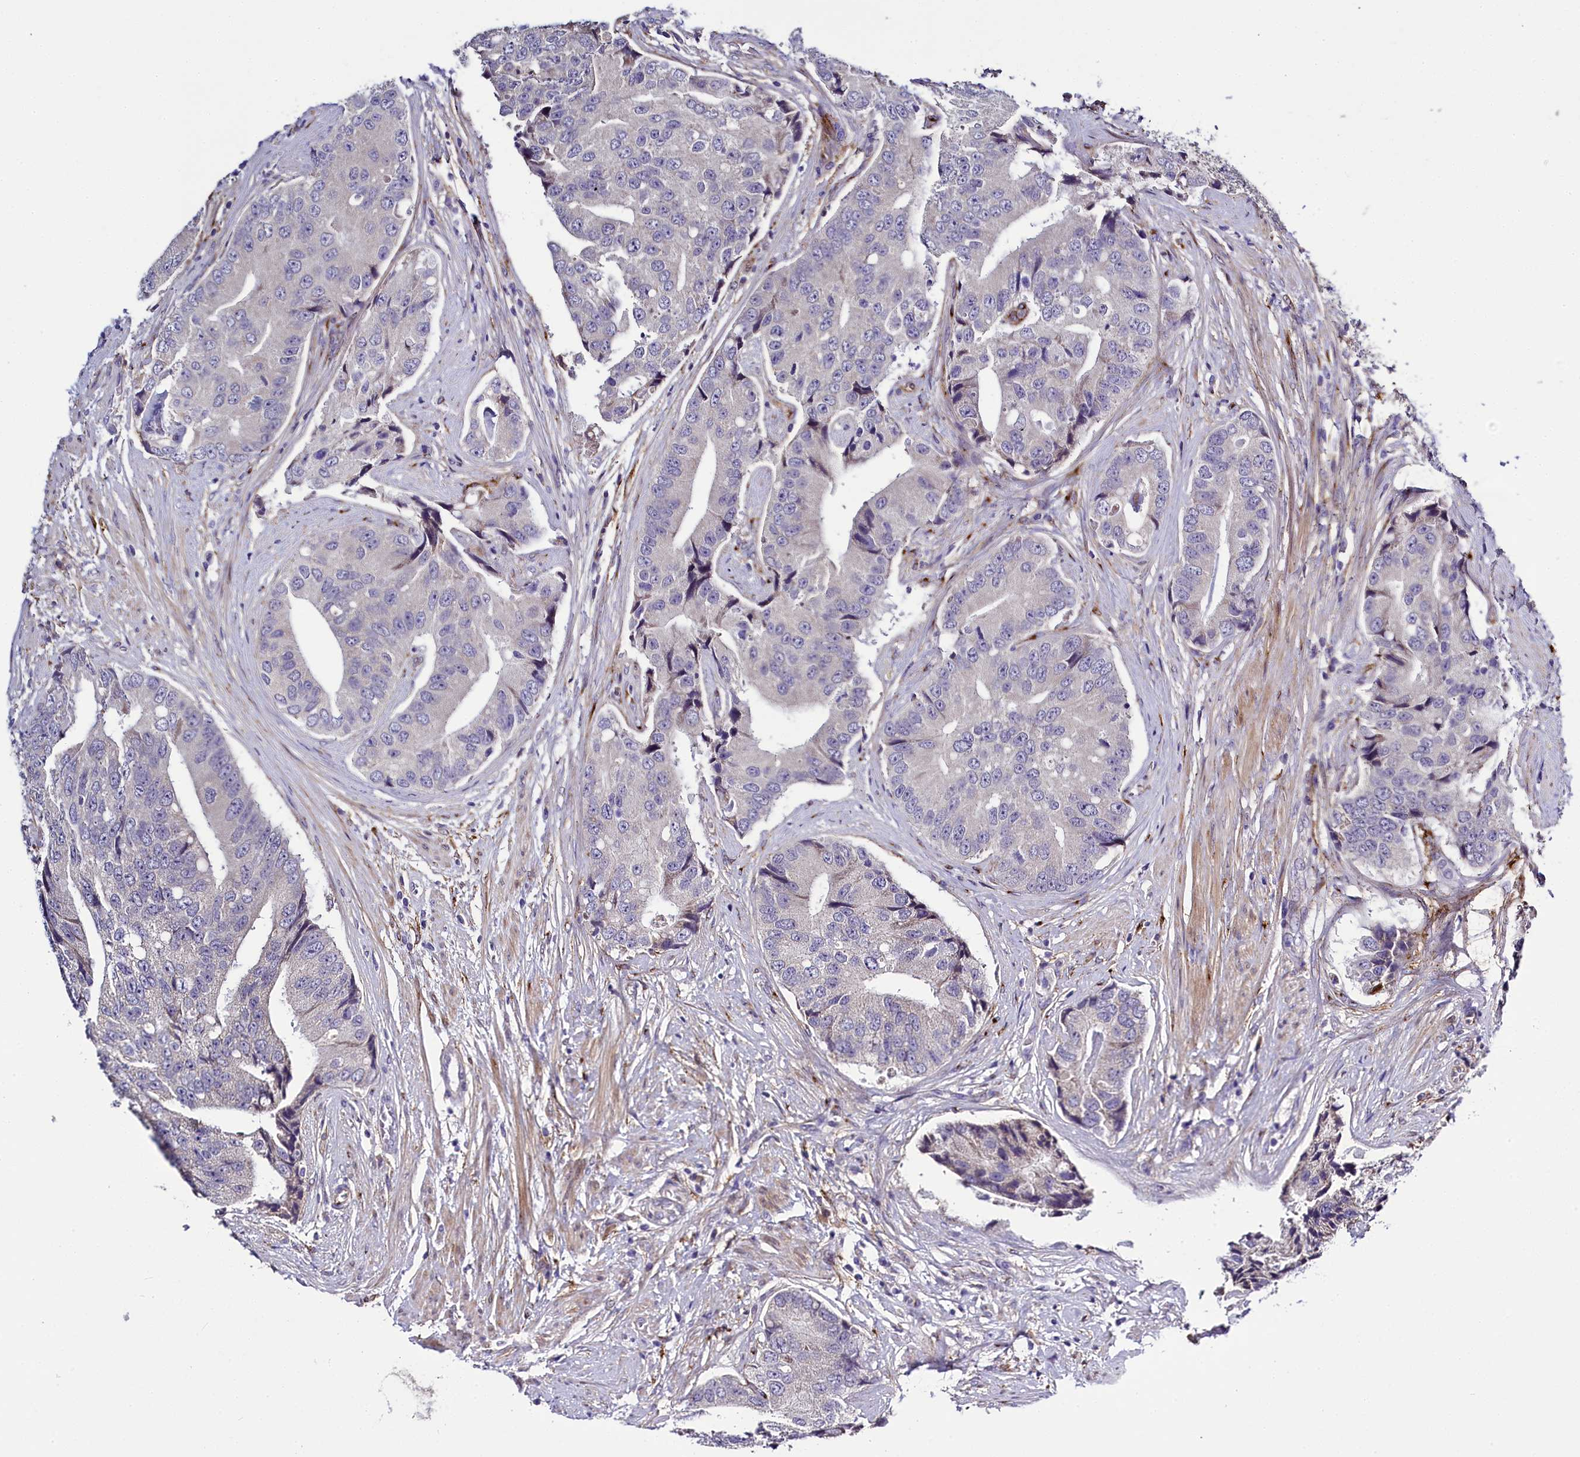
{"staining": {"intensity": "negative", "quantity": "none", "location": "none"}, "tissue": "prostate cancer", "cell_type": "Tumor cells", "image_type": "cancer", "snomed": [{"axis": "morphology", "description": "Adenocarcinoma, High grade"}, {"axis": "topography", "description": "Prostate"}], "caption": "DAB immunohistochemical staining of human prostate cancer exhibits no significant expression in tumor cells.", "gene": "MRC2", "patient": {"sex": "male", "age": 70}}